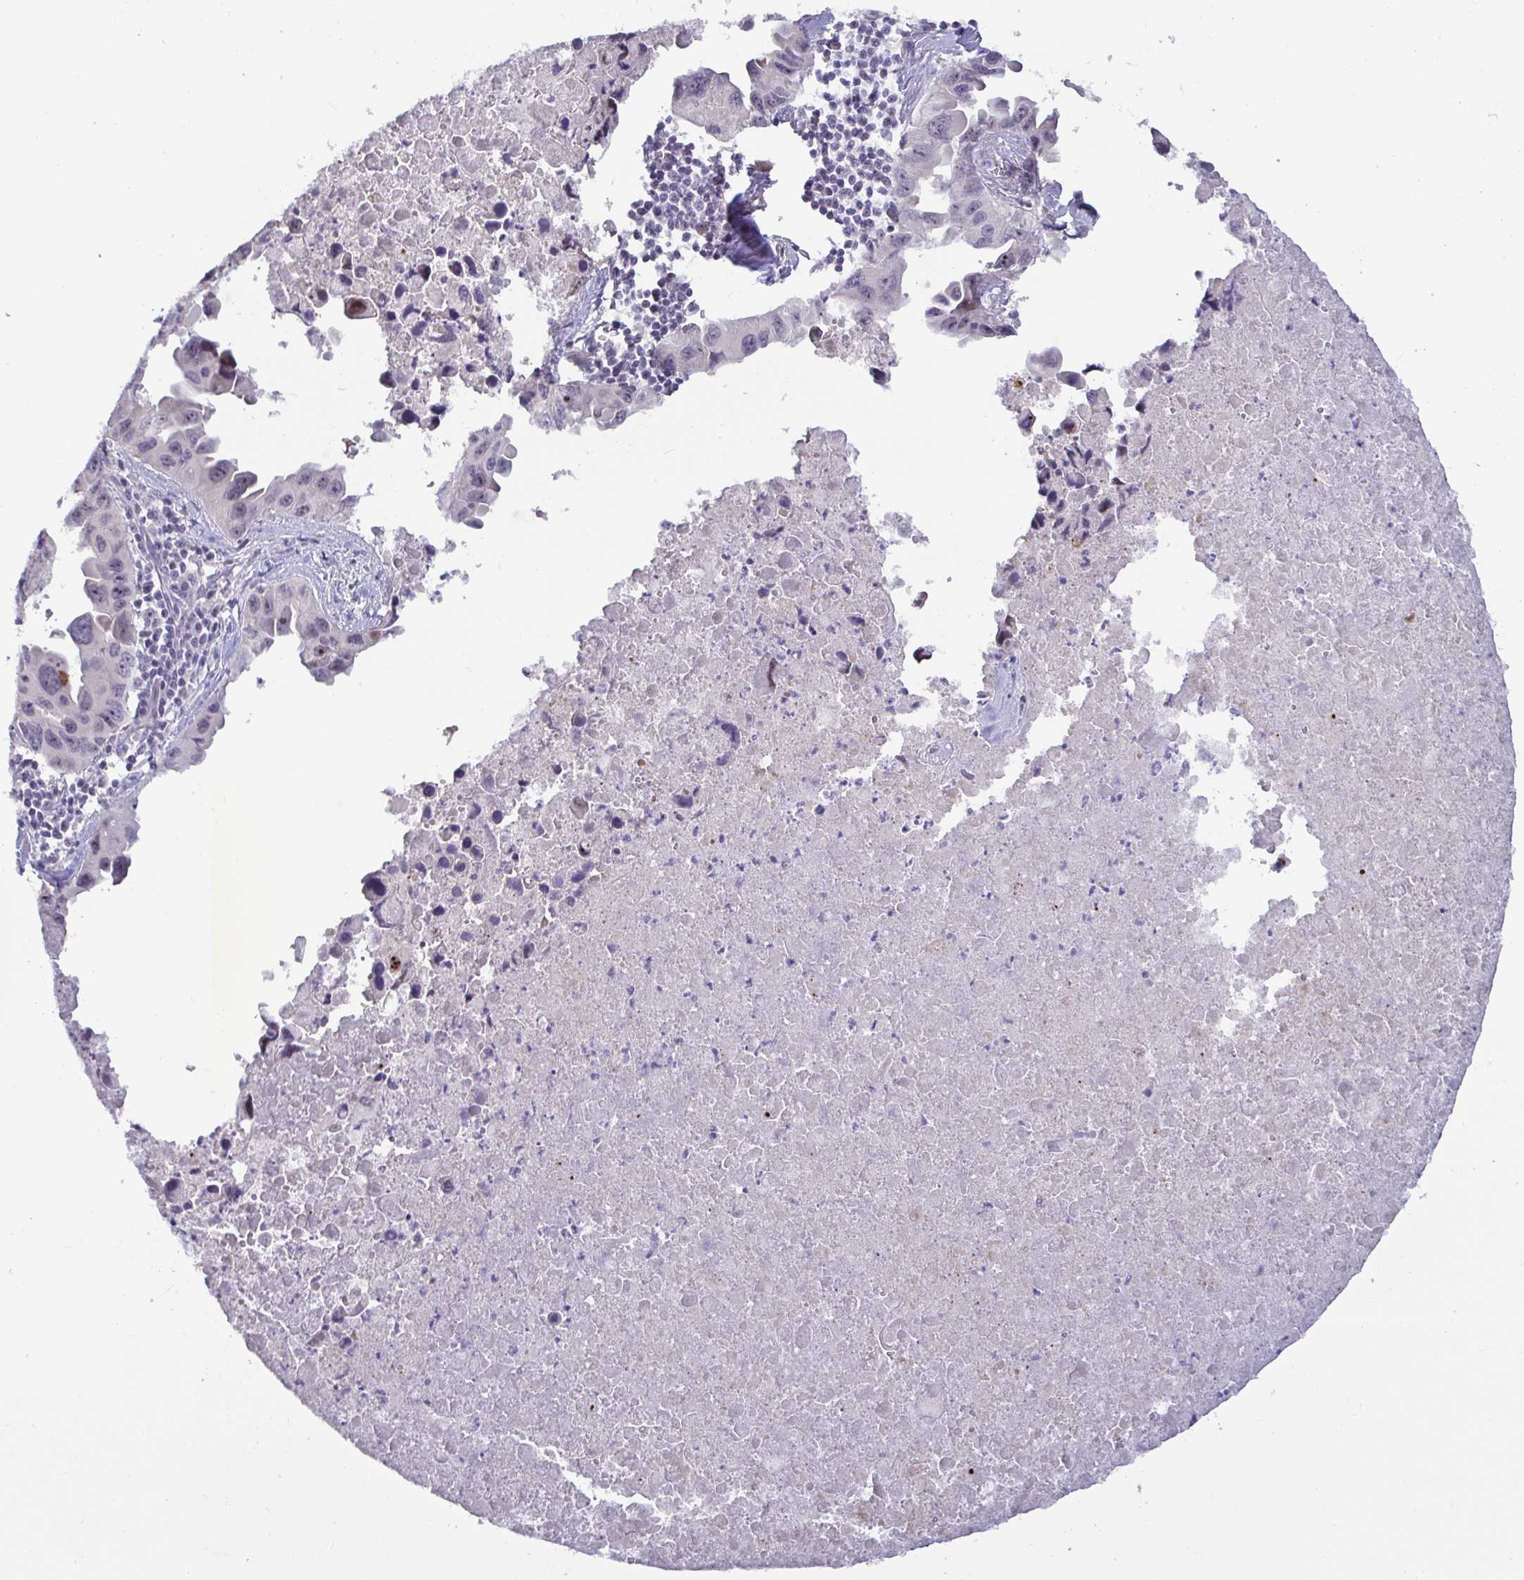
{"staining": {"intensity": "negative", "quantity": "none", "location": "none"}, "tissue": "lung cancer", "cell_type": "Tumor cells", "image_type": "cancer", "snomed": [{"axis": "morphology", "description": "Adenocarcinoma, NOS"}, {"axis": "topography", "description": "Lymph node"}, {"axis": "topography", "description": "Lung"}], "caption": "Lung cancer (adenocarcinoma) stained for a protein using IHC displays no positivity tumor cells.", "gene": "GSTM1", "patient": {"sex": "male", "age": 64}}